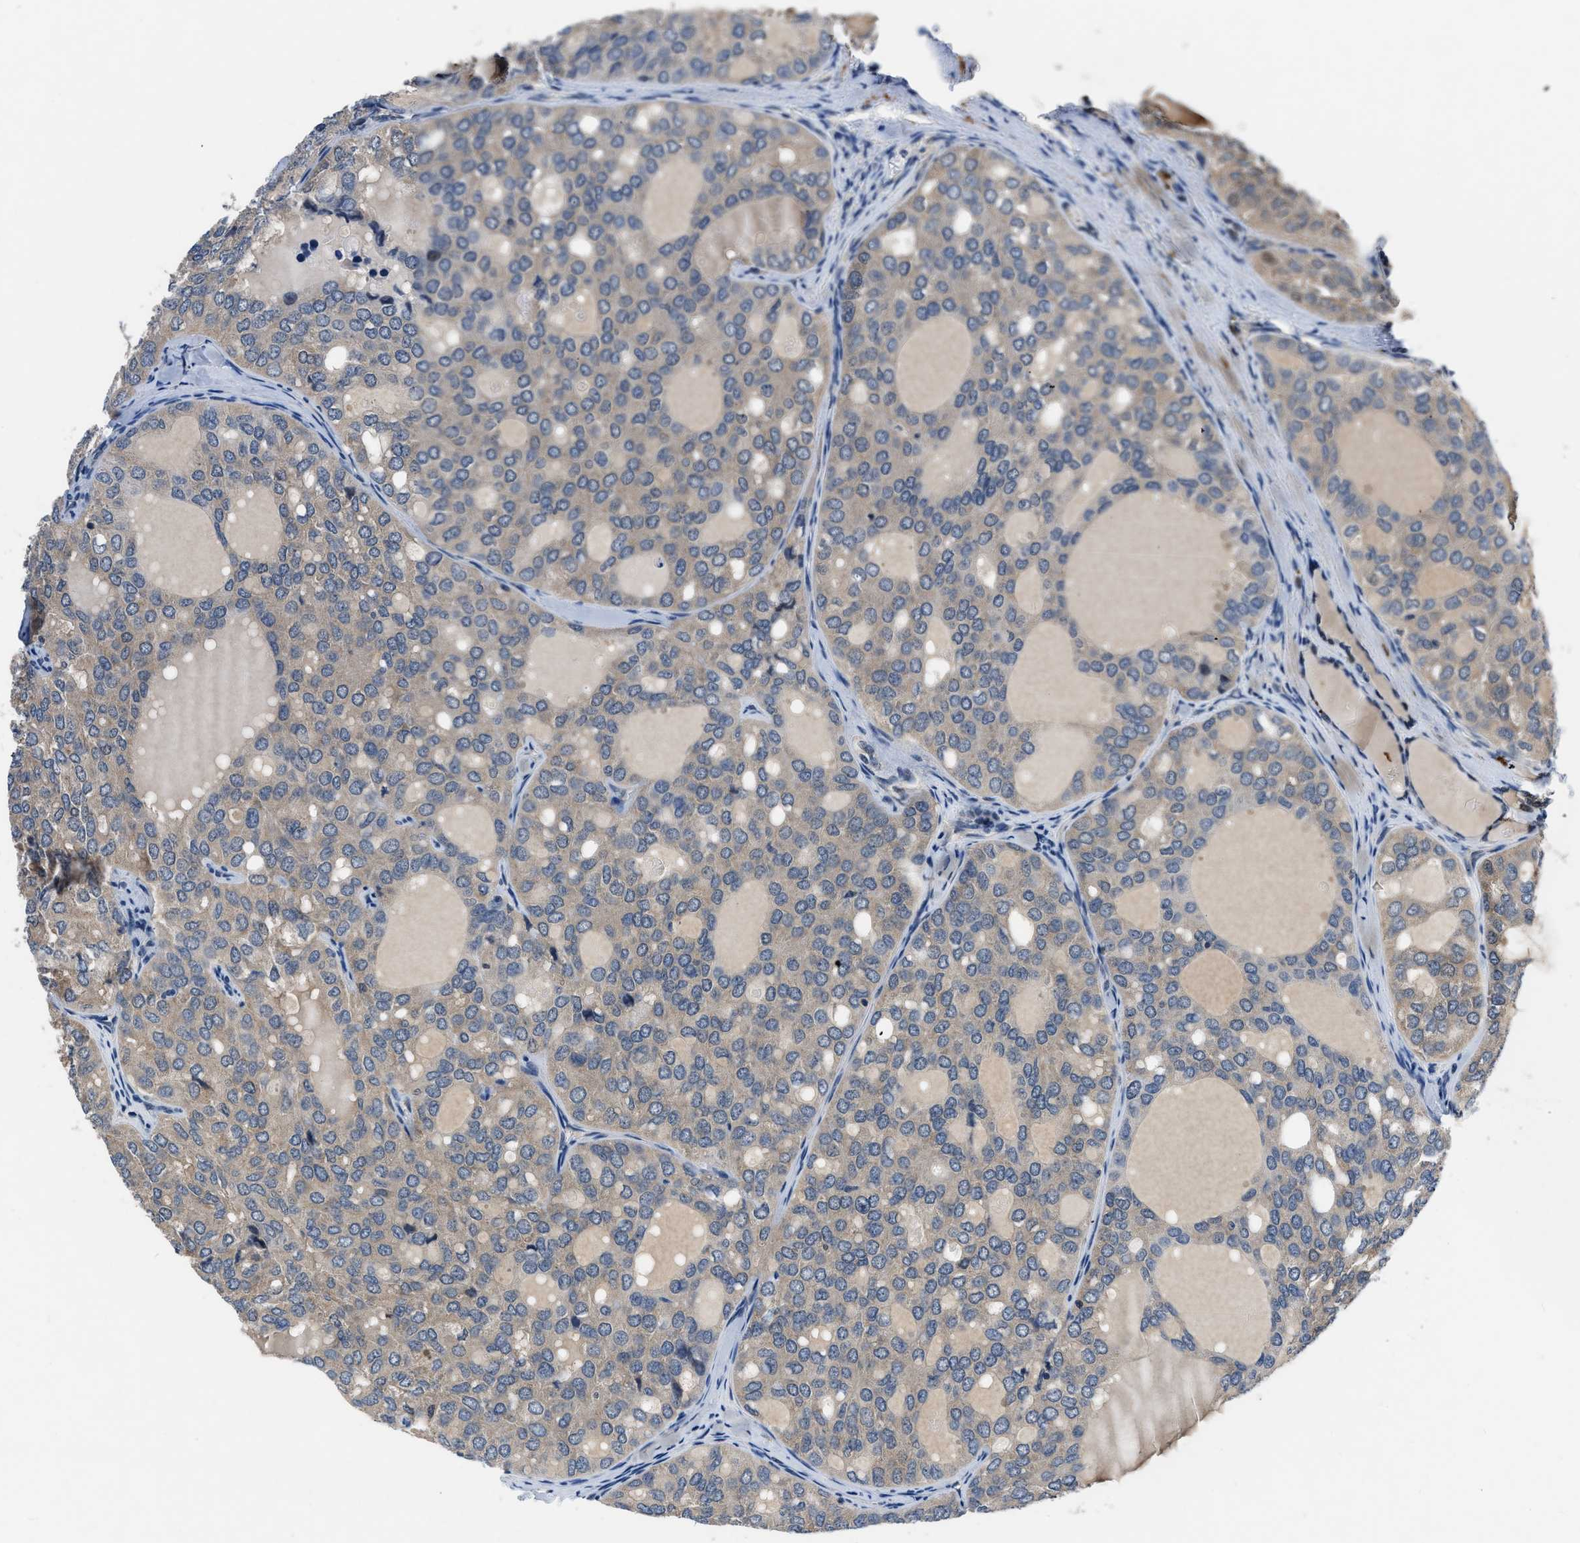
{"staining": {"intensity": "weak", "quantity": ">75%", "location": "cytoplasmic/membranous"}, "tissue": "thyroid cancer", "cell_type": "Tumor cells", "image_type": "cancer", "snomed": [{"axis": "morphology", "description": "Follicular adenoma carcinoma, NOS"}, {"axis": "topography", "description": "Thyroid gland"}], "caption": "Immunohistochemical staining of human thyroid follicular adenoma carcinoma shows low levels of weak cytoplasmic/membranous positivity in approximately >75% of tumor cells.", "gene": "LANCL2", "patient": {"sex": "male", "age": 75}}